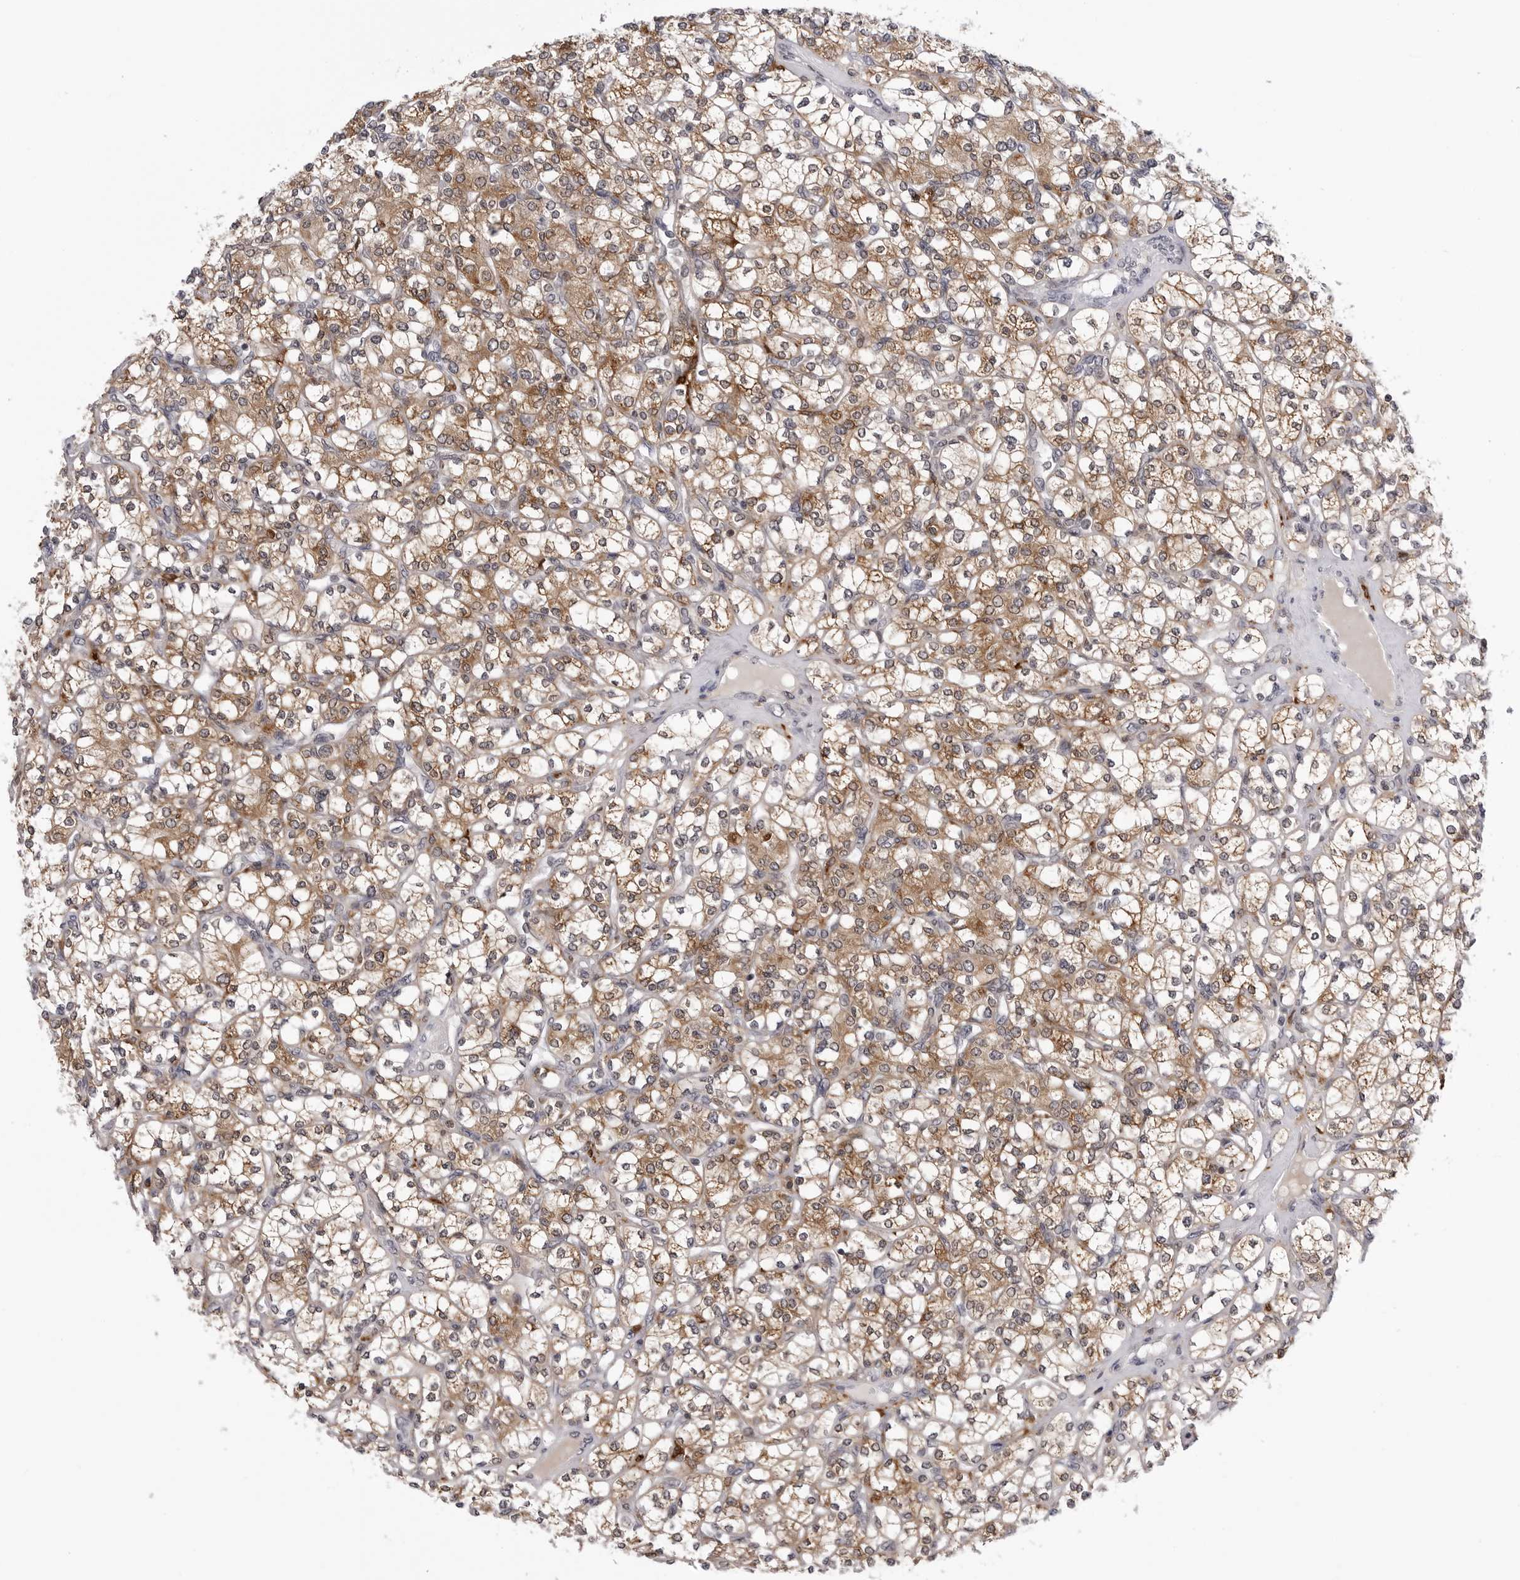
{"staining": {"intensity": "moderate", "quantity": ">75%", "location": "cytoplasmic/membranous"}, "tissue": "renal cancer", "cell_type": "Tumor cells", "image_type": "cancer", "snomed": [{"axis": "morphology", "description": "Adenocarcinoma, NOS"}, {"axis": "topography", "description": "Kidney"}], "caption": "Immunohistochemistry (IHC) of human renal cancer exhibits medium levels of moderate cytoplasmic/membranous staining in about >75% of tumor cells.", "gene": "CDK20", "patient": {"sex": "male", "age": 77}}